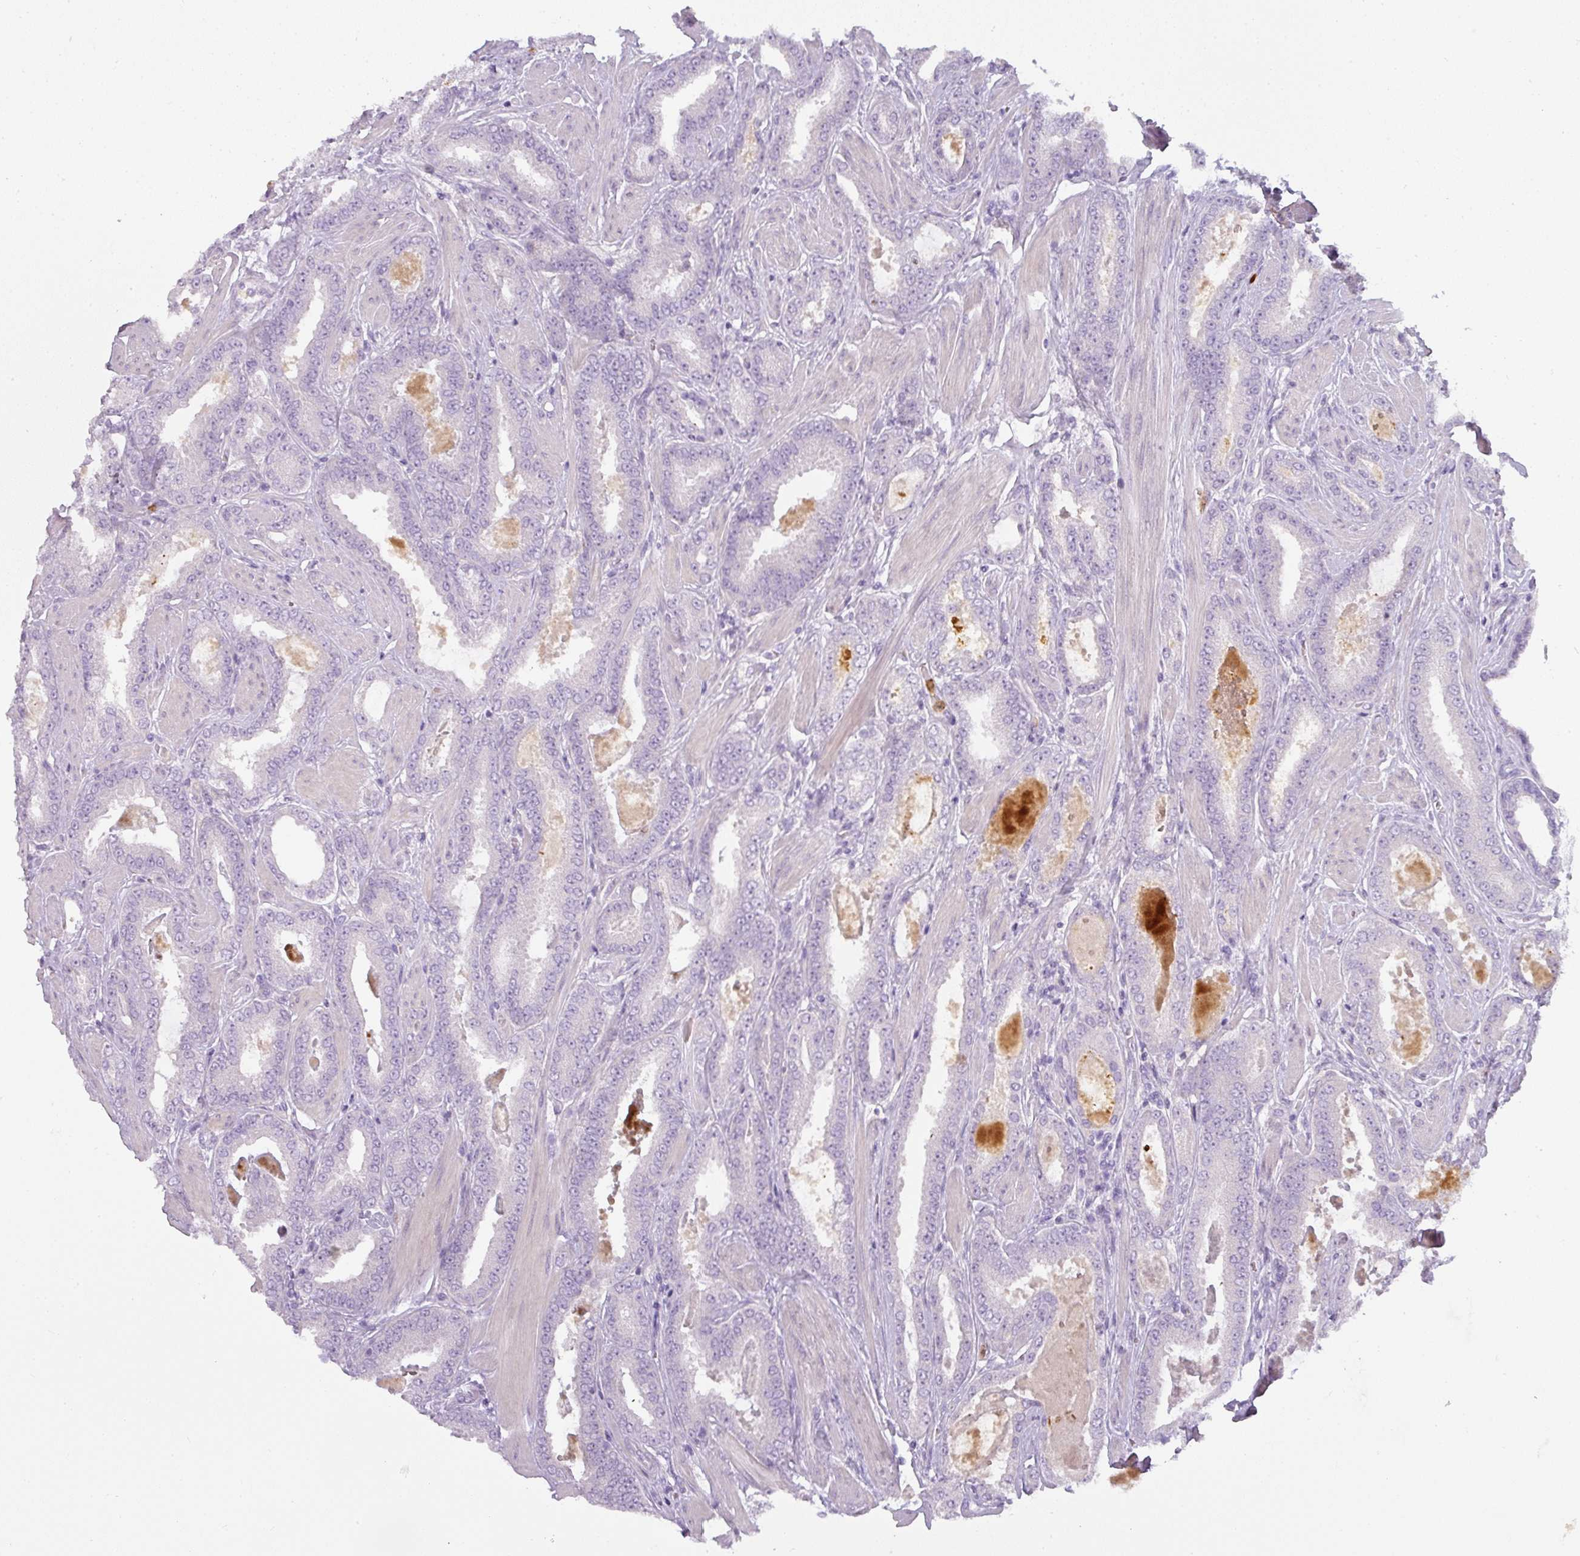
{"staining": {"intensity": "negative", "quantity": "none", "location": "none"}, "tissue": "prostate cancer", "cell_type": "Tumor cells", "image_type": "cancer", "snomed": [{"axis": "morphology", "description": "Adenocarcinoma, Low grade"}, {"axis": "topography", "description": "Prostate"}], "caption": "High magnification brightfield microscopy of prostate adenocarcinoma (low-grade) stained with DAB (brown) and counterstained with hematoxylin (blue): tumor cells show no significant positivity. The staining is performed using DAB brown chromogen with nuclei counter-stained in using hematoxylin.", "gene": "HHEX", "patient": {"sex": "male", "age": 42}}